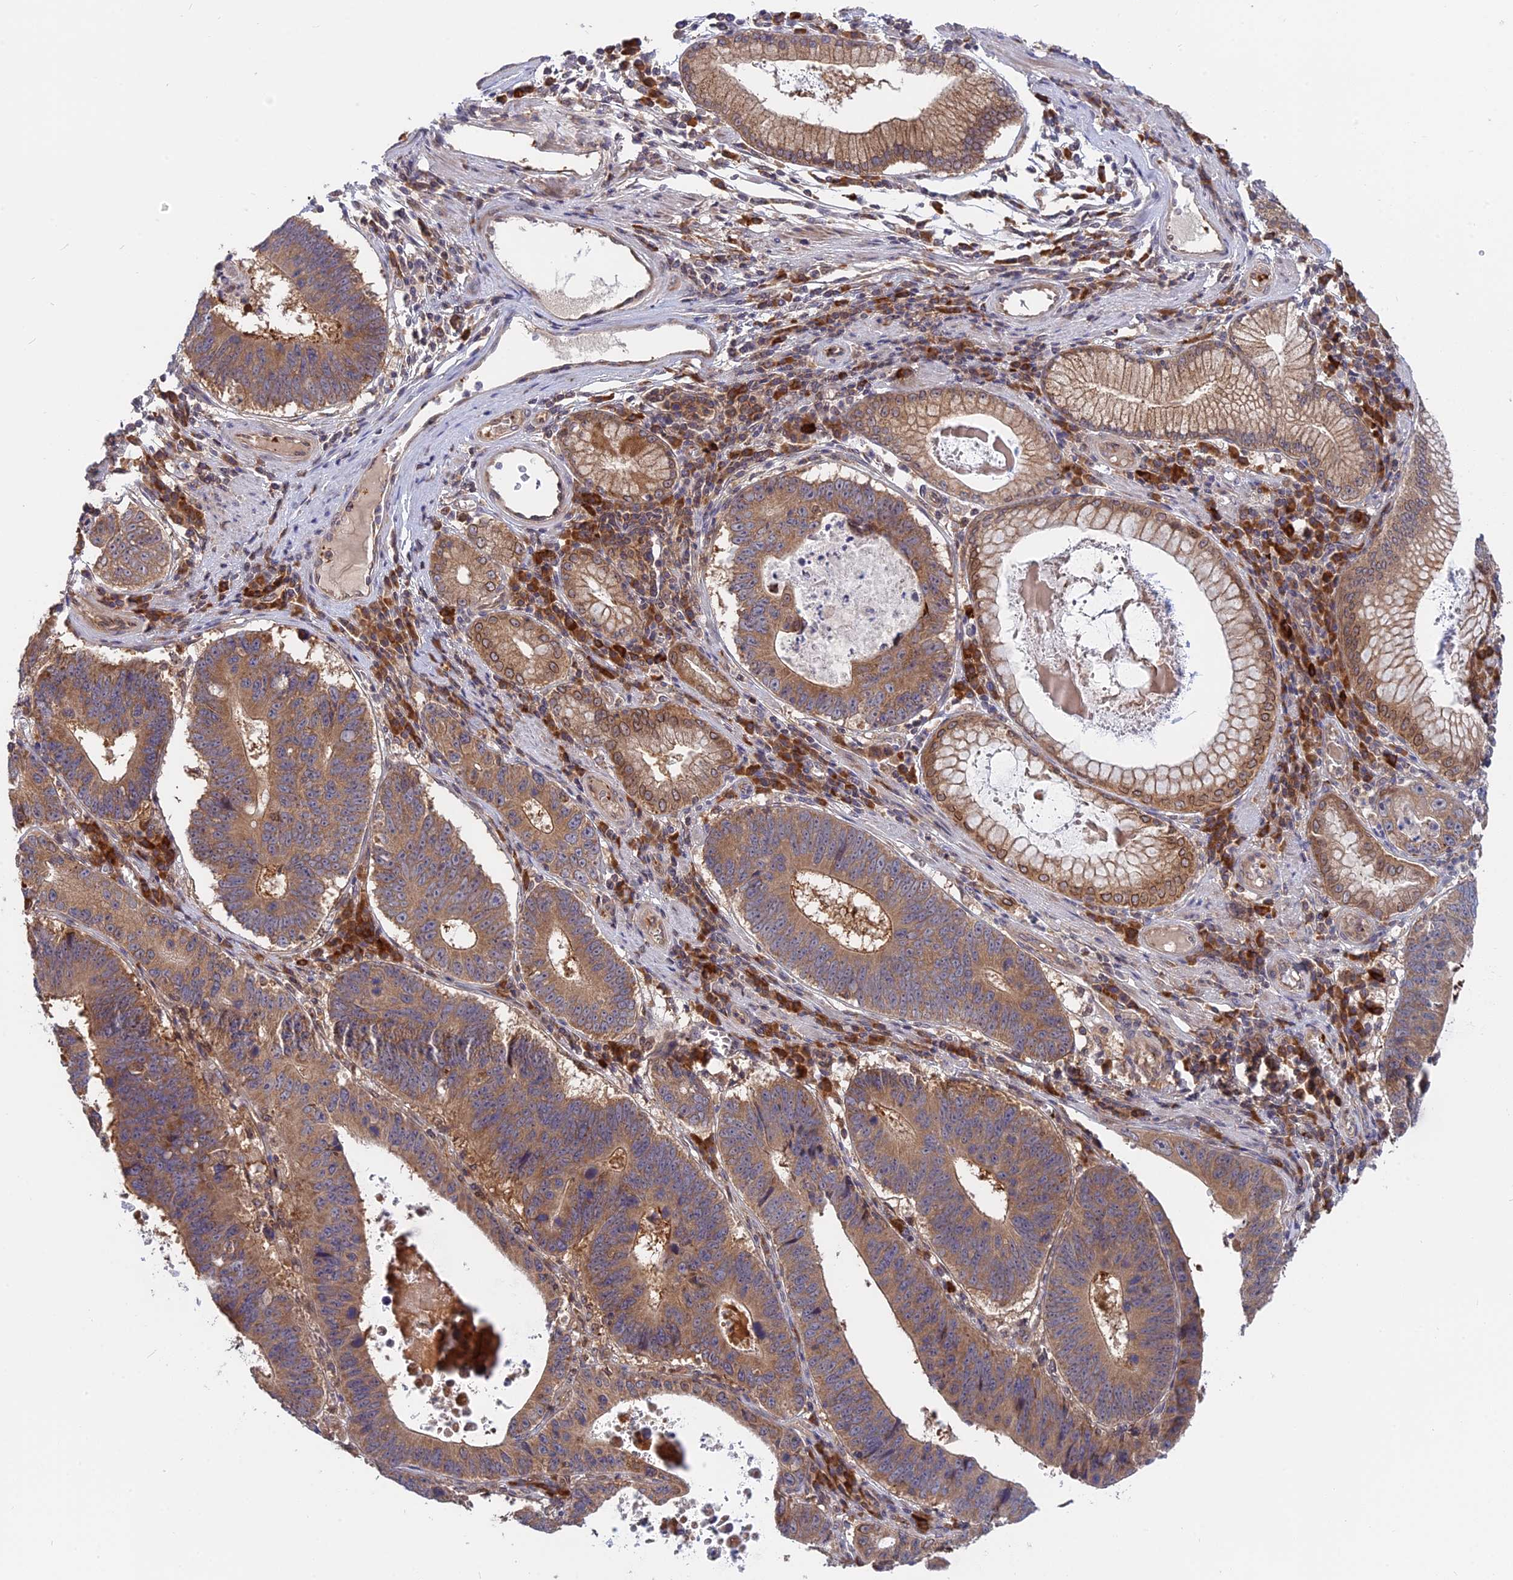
{"staining": {"intensity": "moderate", "quantity": ">75%", "location": "cytoplasmic/membranous"}, "tissue": "stomach cancer", "cell_type": "Tumor cells", "image_type": "cancer", "snomed": [{"axis": "morphology", "description": "Adenocarcinoma, NOS"}, {"axis": "topography", "description": "Stomach"}], "caption": "Immunohistochemistry (IHC) (DAB) staining of human adenocarcinoma (stomach) reveals moderate cytoplasmic/membranous protein positivity in approximately >75% of tumor cells.", "gene": "IL21R", "patient": {"sex": "male", "age": 59}}